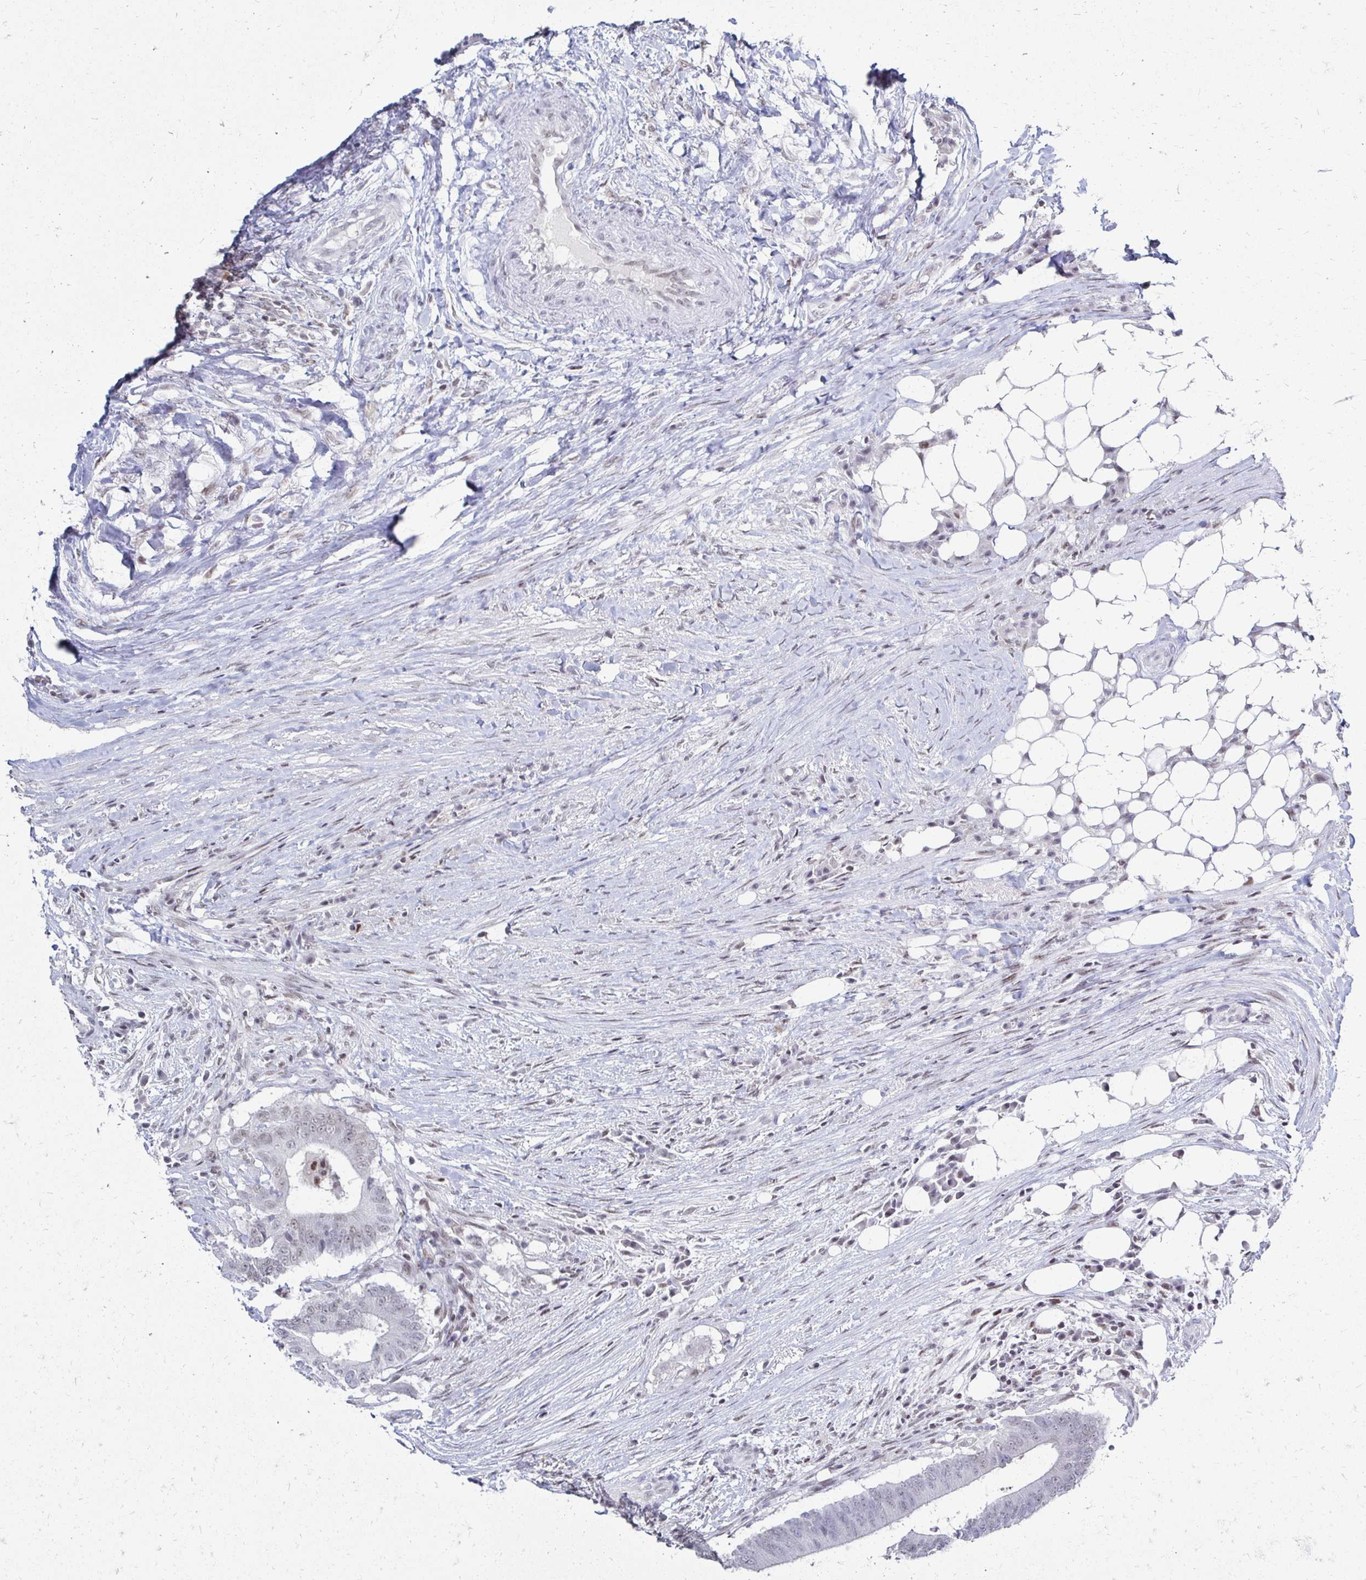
{"staining": {"intensity": "negative", "quantity": "none", "location": "none"}, "tissue": "colorectal cancer", "cell_type": "Tumor cells", "image_type": "cancer", "snomed": [{"axis": "morphology", "description": "Adenocarcinoma, NOS"}, {"axis": "topography", "description": "Colon"}], "caption": "Immunohistochemical staining of human colorectal cancer (adenocarcinoma) demonstrates no significant staining in tumor cells.", "gene": "IRF7", "patient": {"sex": "female", "age": 43}}